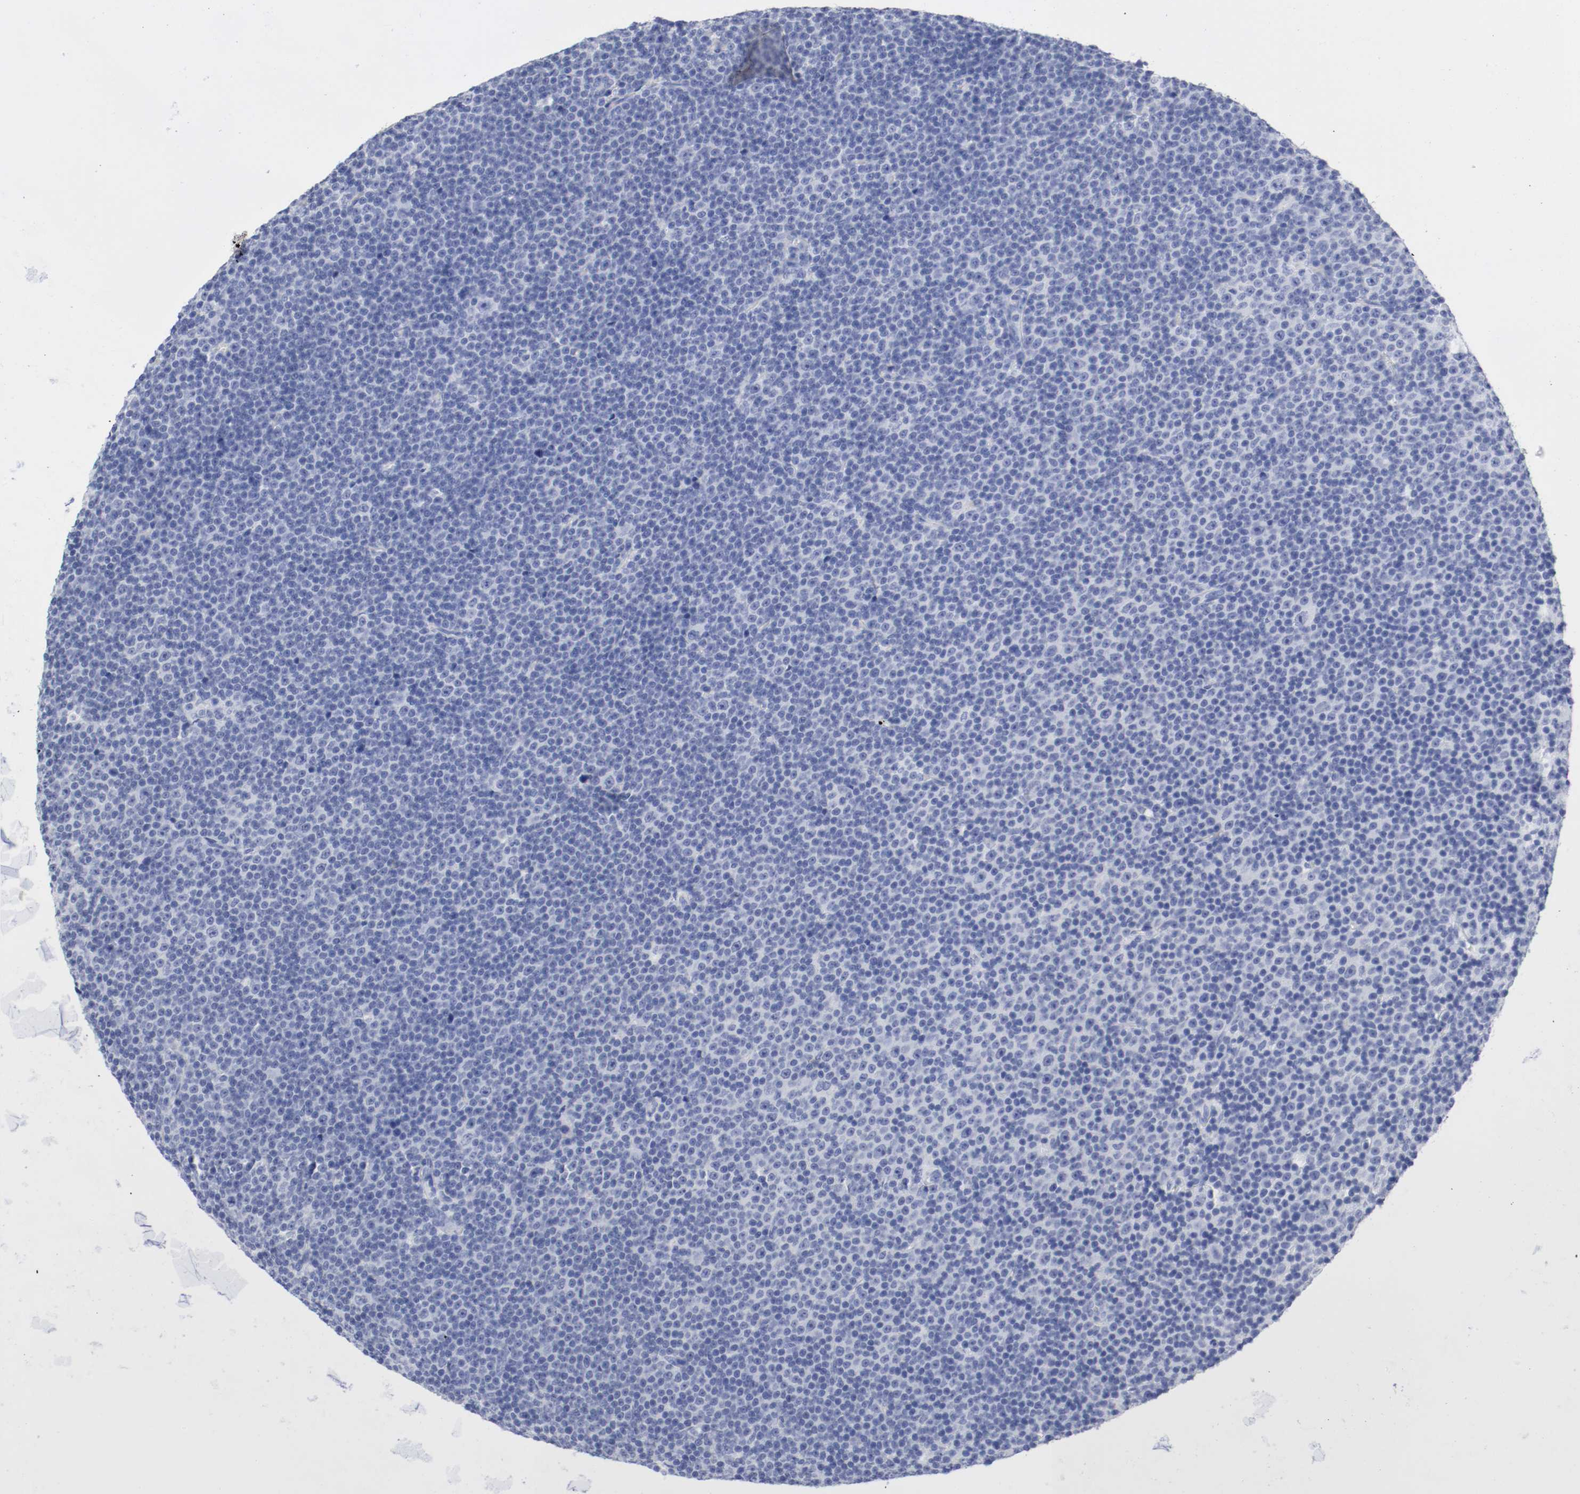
{"staining": {"intensity": "negative", "quantity": "none", "location": "none"}, "tissue": "lymphoma", "cell_type": "Tumor cells", "image_type": "cancer", "snomed": [{"axis": "morphology", "description": "Malignant lymphoma, non-Hodgkin's type, Low grade"}, {"axis": "topography", "description": "Lymph node"}], "caption": "Low-grade malignant lymphoma, non-Hodgkin's type was stained to show a protein in brown. There is no significant staining in tumor cells.", "gene": "GAD1", "patient": {"sex": "female", "age": 67}}